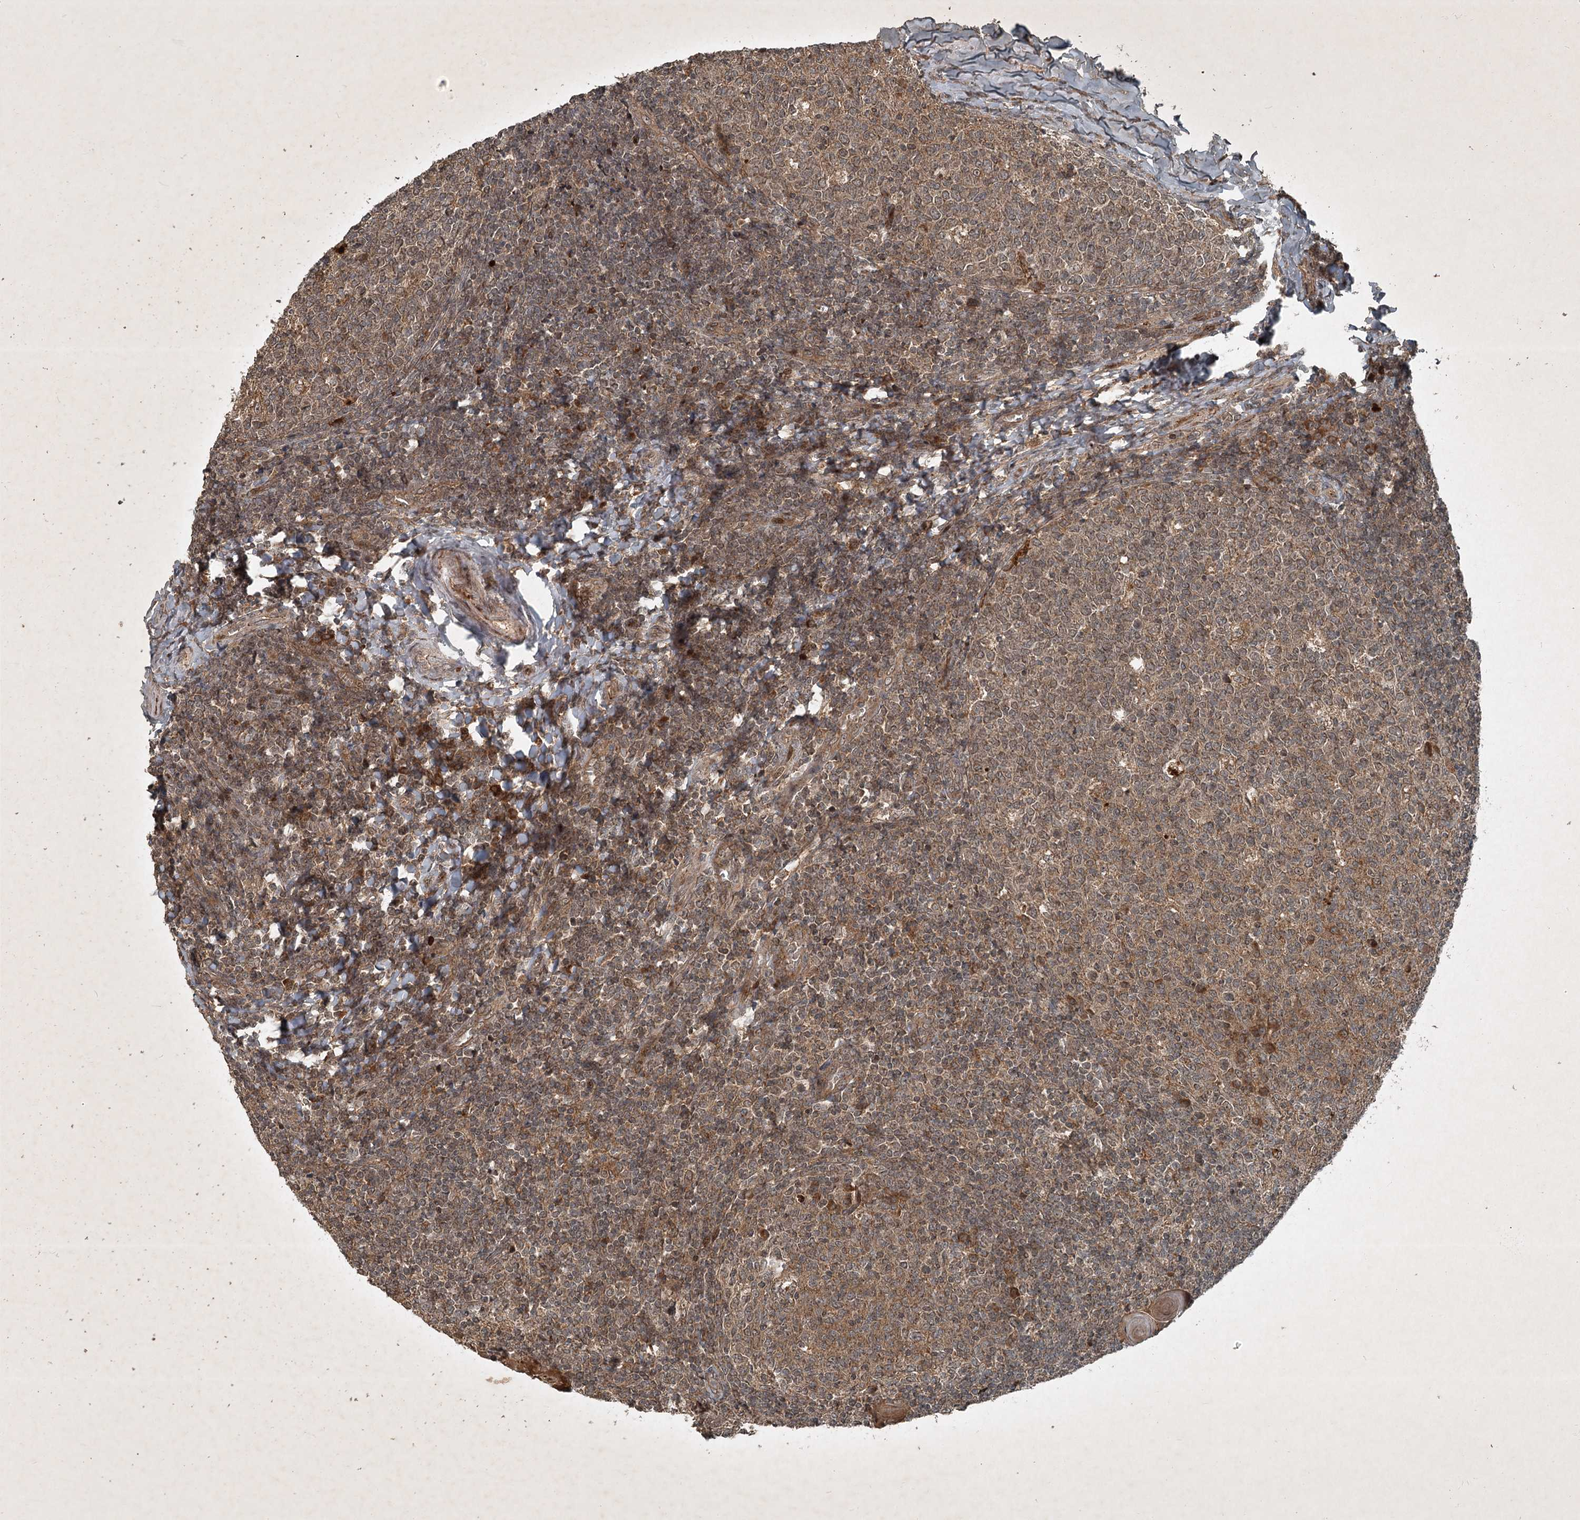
{"staining": {"intensity": "moderate", "quantity": ">75%", "location": "cytoplasmic/membranous"}, "tissue": "tonsil", "cell_type": "Germinal center cells", "image_type": "normal", "snomed": [{"axis": "morphology", "description": "Normal tissue, NOS"}, {"axis": "topography", "description": "Tonsil"}], "caption": "Protein analysis of unremarkable tonsil shows moderate cytoplasmic/membranous expression in approximately >75% of germinal center cells. Immunohistochemistry stains the protein in brown and the nuclei are stained blue.", "gene": "UNC93A", "patient": {"sex": "female", "age": 19}}